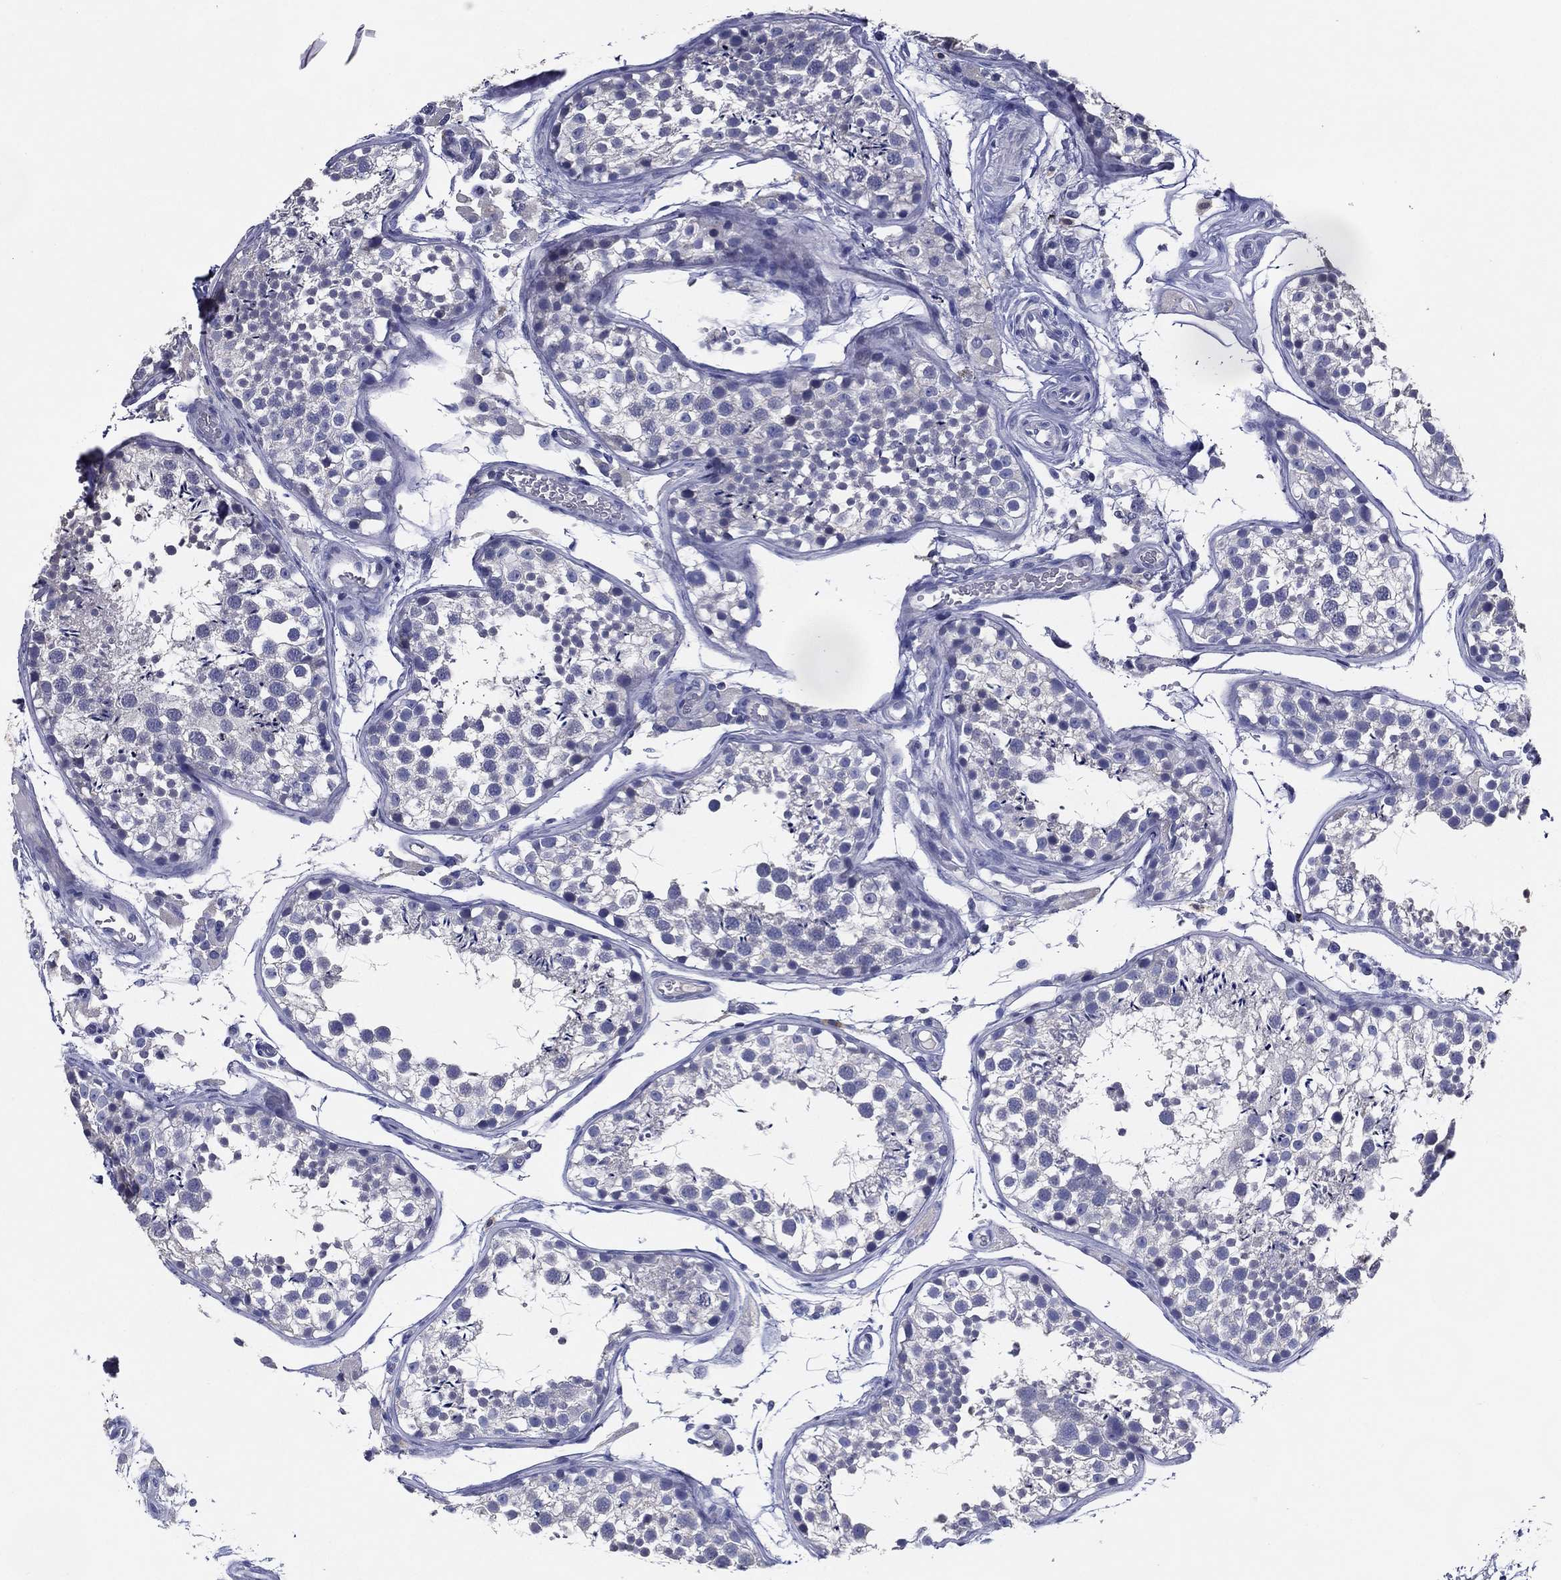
{"staining": {"intensity": "negative", "quantity": "none", "location": "none"}, "tissue": "testis", "cell_type": "Cells in seminiferous ducts", "image_type": "normal", "snomed": [{"axis": "morphology", "description": "Normal tissue, NOS"}, {"axis": "topography", "description": "Testis"}], "caption": "Immunohistochemical staining of unremarkable testis shows no significant positivity in cells in seminiferous ducts. The staining was performed using DAB (3,3'-diaminobenzidine) to visualize the protein expression in brown, while the nuclei were stained in blue with hematoxylin (Magnification: 20x).", "gene": "TFAP2A", "patient": {"sex": "male", "age": 29}}